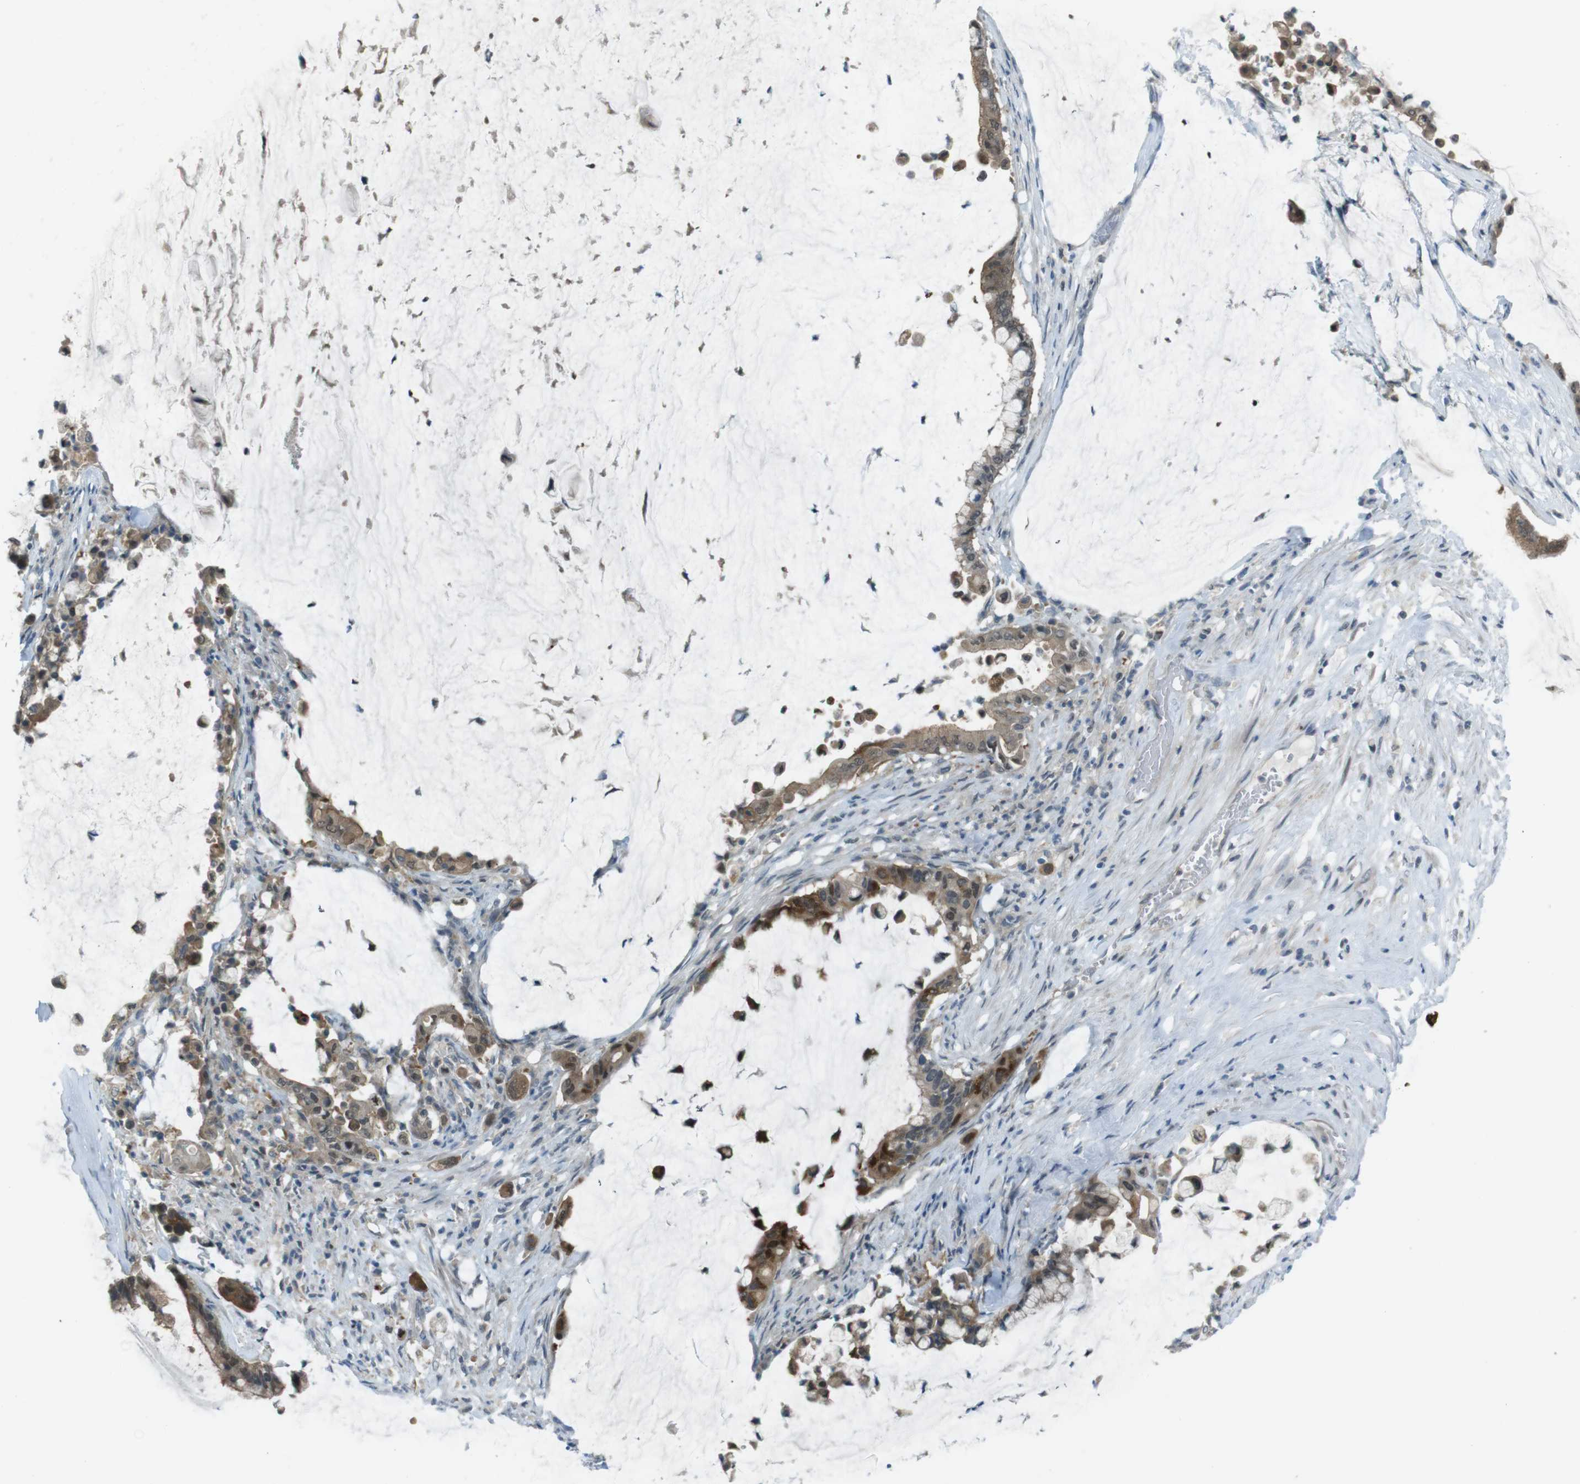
{"staining": {"intensity": "moderate", "quantity": ">75%", "location": "cytoplasmic/membranous,nuclear"}, "tissue": "pancreatic cancer", "cell_type": "Tumor cells", "image_type": "cancer", "snomed": [{"axis": "morphology", "description": "Adenocarcinoma, NOS"}, {"axis": "topography", "description": "Pancreas"}], "caption": "This histopathology image shows pancreatic cancer stained with IHC to label a protein in brown. The cytoplasmic/membranous and nuclear of tumor cells show moderate positivity for the protein. Nuclei are counter-stained blue.", "gene": "ZDHHC20", "patient": {"sex": "male", "age": 41}}